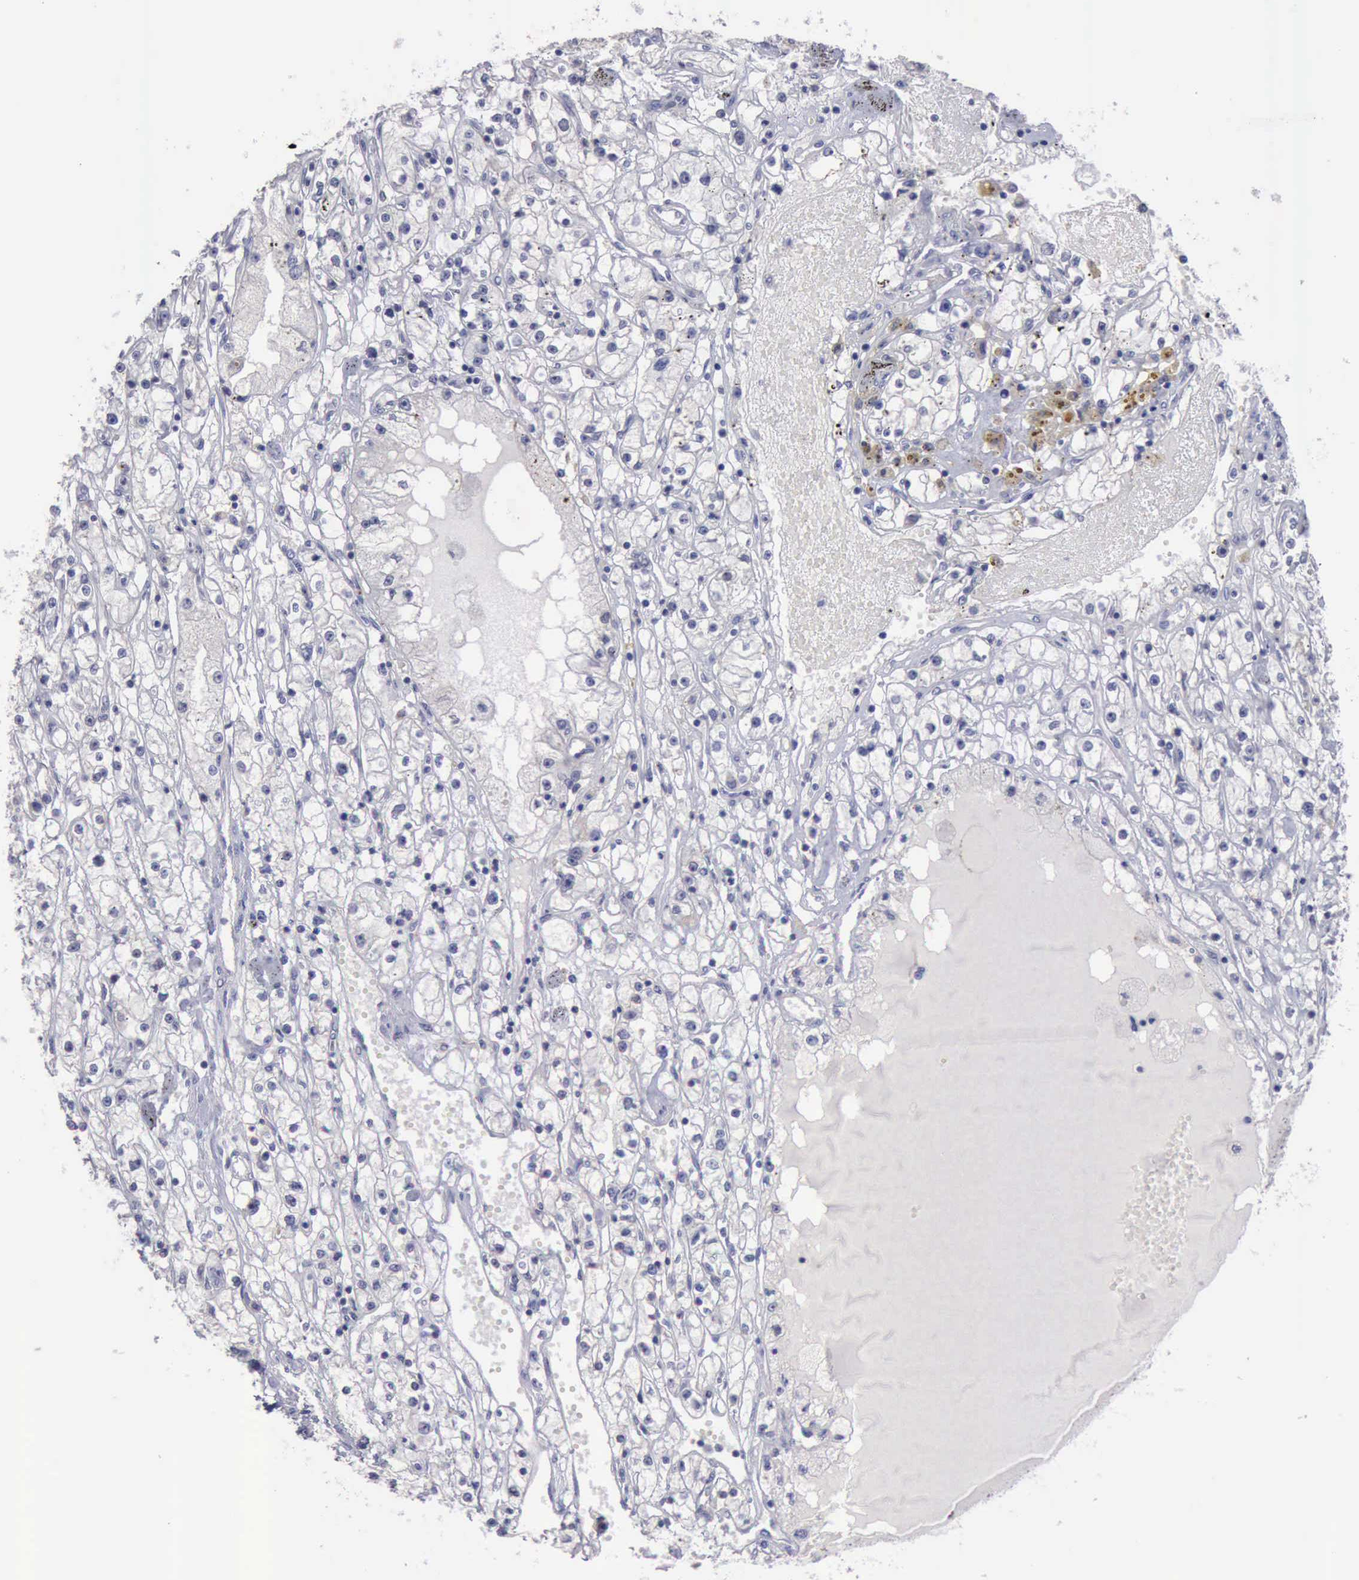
{"staining": {"intensity": "negative", "quantity": "none", "location": "none"}, "tissue": "renal cancer", "cell_type": "Tumor cells", "image_type": "cancer", "snomed": [{"axis": "morphology", "description": "Adenocarcinoma, NOS"}, {"axis": "topography", "description": "Kidney"}], "caption": "Tumor cells are negative for brown protein staining in renal cancer (adenocarcinoma).", "gene": "SATB2", "patient": {"sex": "male", "age": 56}}